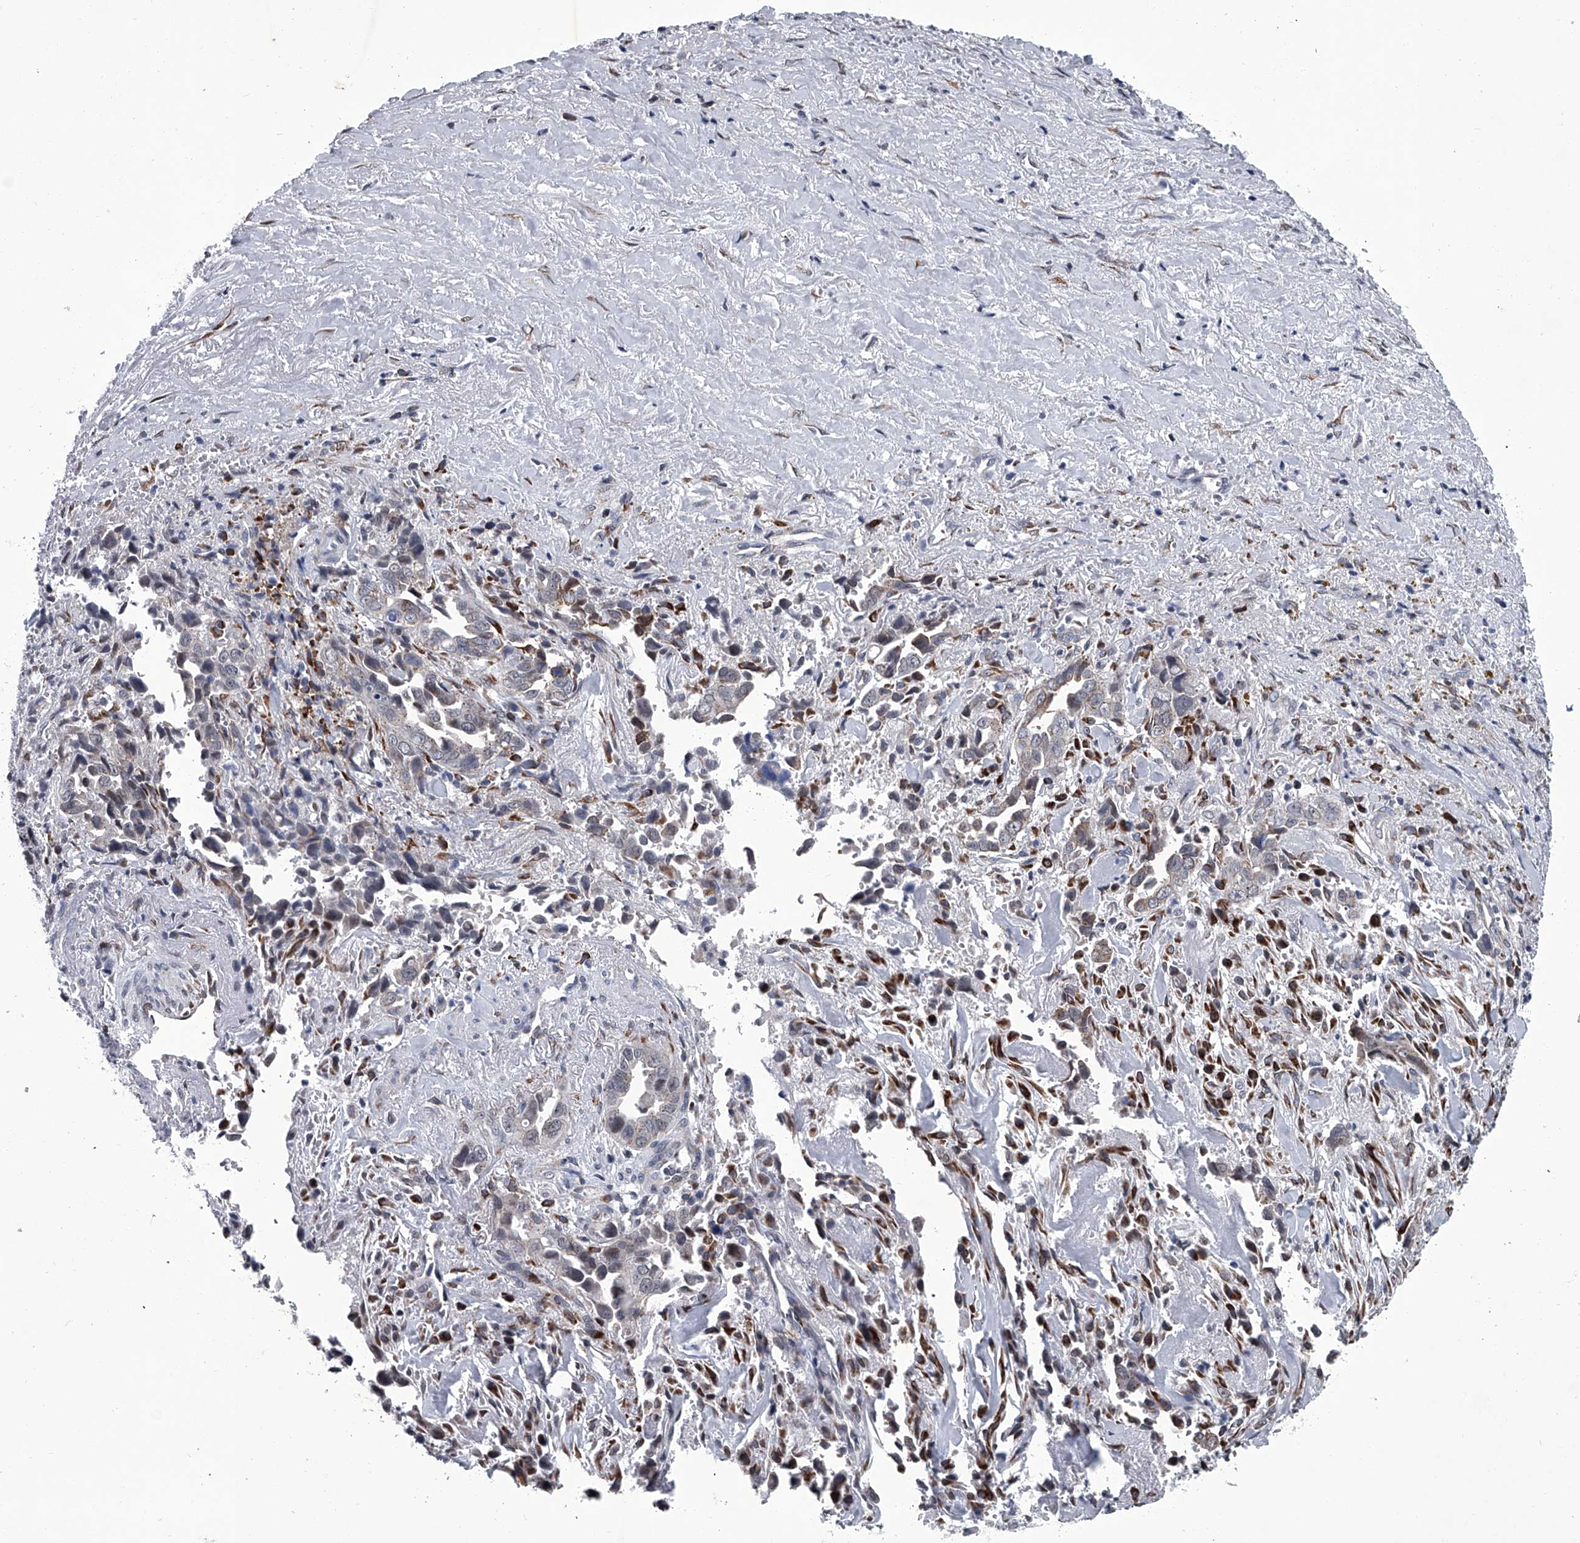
{"staining": {"intensity": "moderate", "quantity": "<25%", "location": "cytoplasmic/membranous"}, "tissue": "liver cancer", "cell_type": "Tumor cells", "image_type": "cancer", "snomed": [{"axis": "morphology", "description": "Cholangiocarcinoma"}, {"axis": "topography", "description": "Liver"}], "caption": "Immunohistochemical staining of human cholangiocarcinoma (liver) shows moderate cytoplasmic/membranous protein staining in approximately <25% of tumor cells.", "gene": "PPP2R5D", "patient": {"sex": "female", "age": 79}}